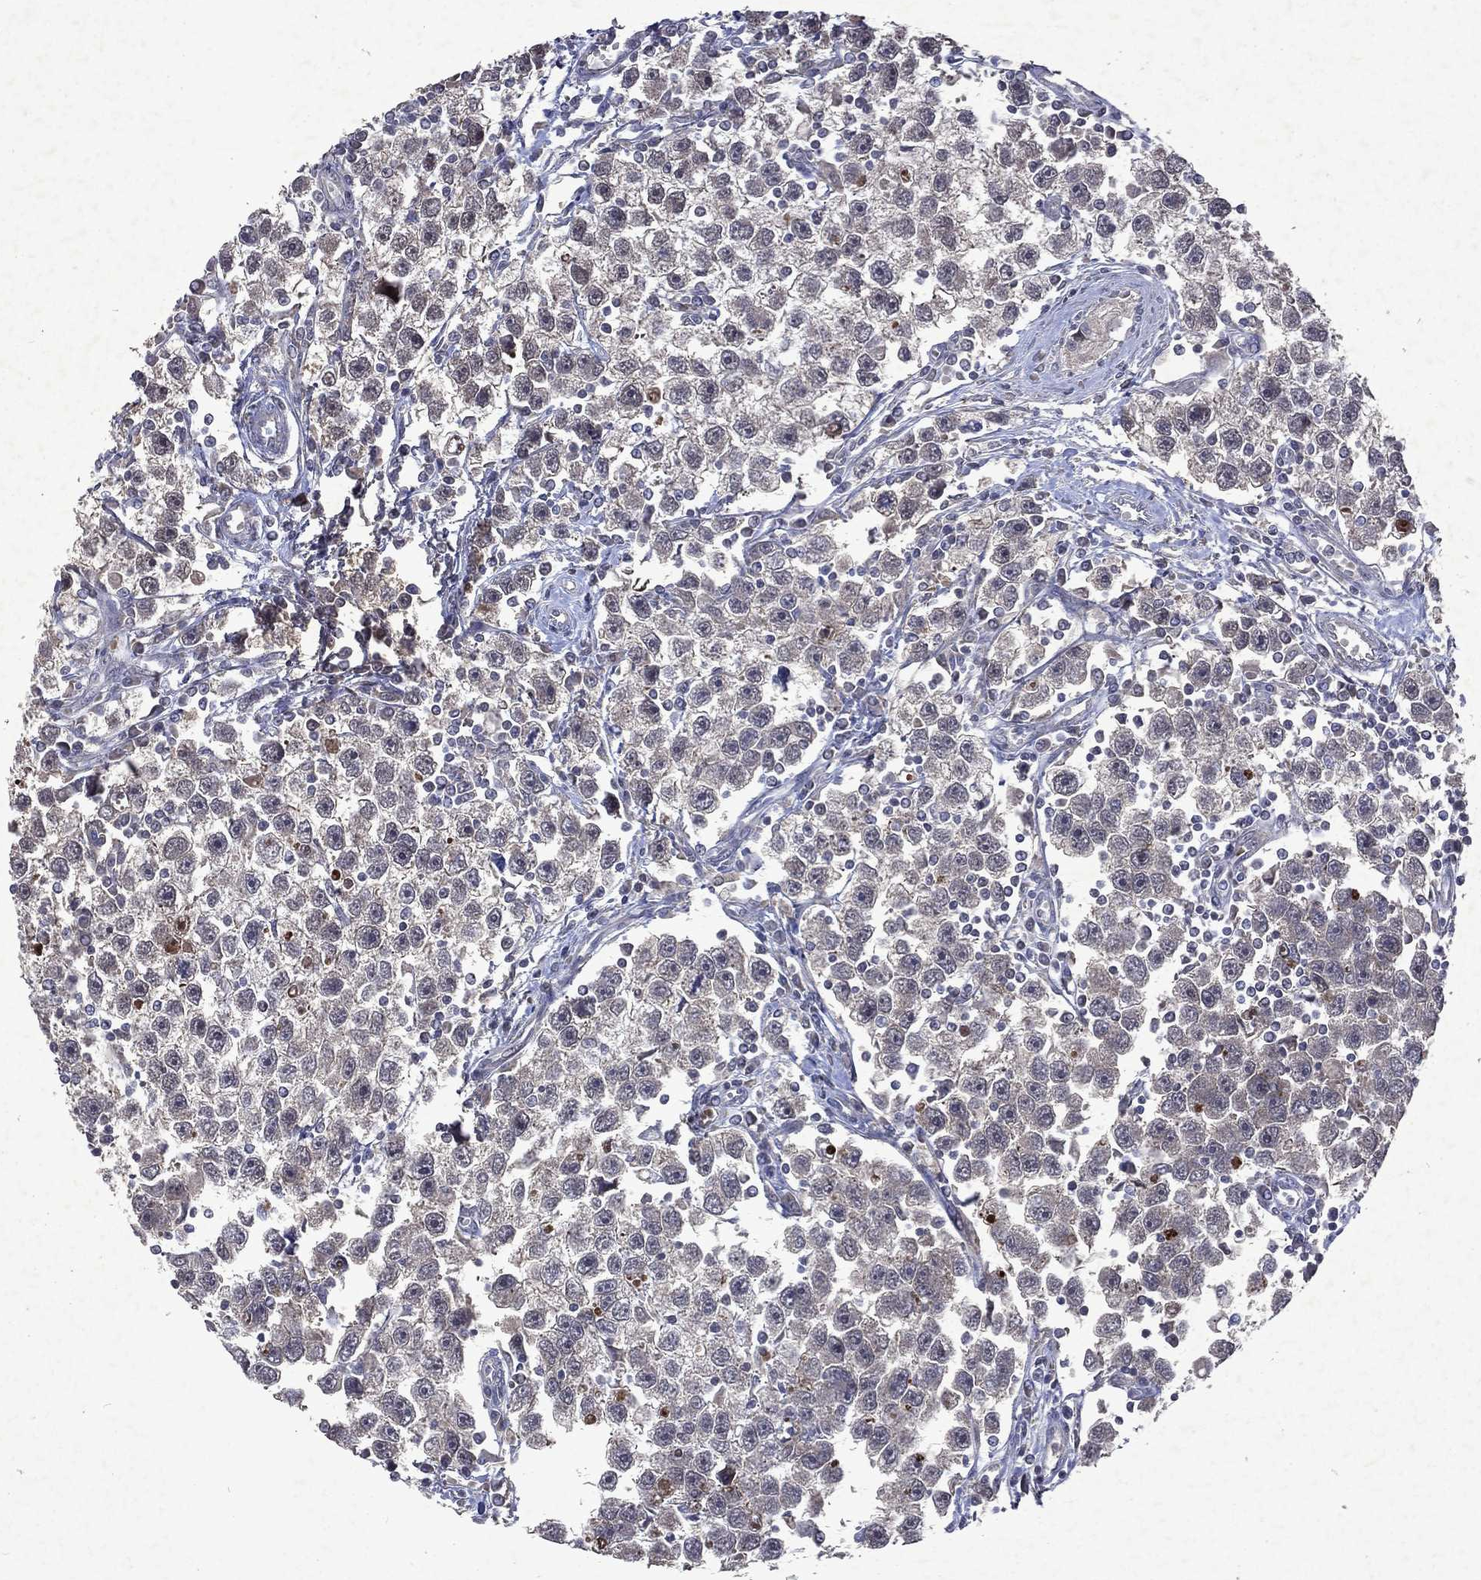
{"staining": {"intensity": "negative", "quantity": "none", "location": "none"}, "tissue": "testis cancer", "cell_type": "Tumor cells", "image_type": "cancer", "snomed": [{"axis": "morphology", "description": "Seminoma, NOS"}, {"axis": "topography", "description": "Testis"}], "caption": "The image demonstrates no staining of tumor cells in testis seminoma.", "gene": "MTAP", "patient": {"sex": "male", "age": 30}}